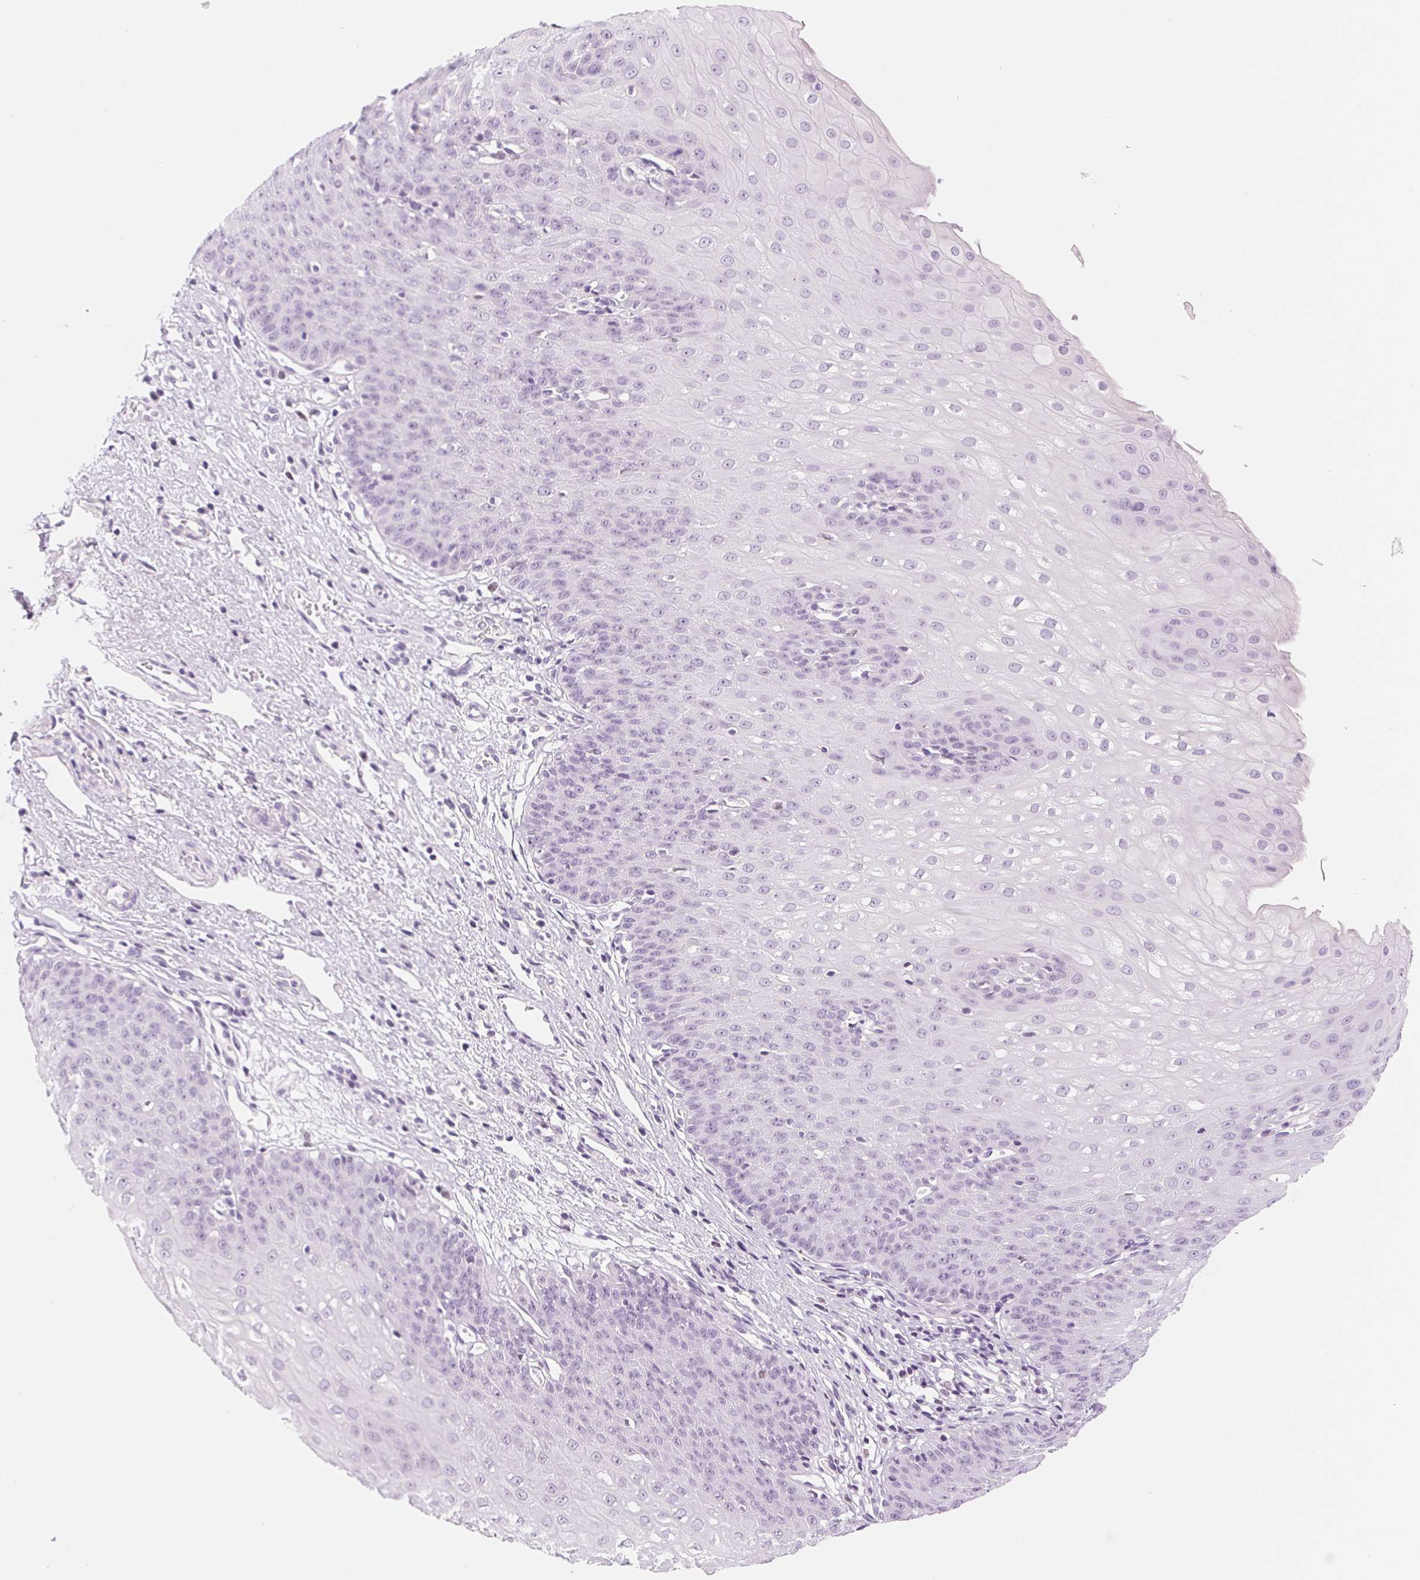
{"staining": {"intensity": "negative", "quantity": "none", "location": "none"}, "tissue": "esophagus", "cell_type": "Squamous epithelial cells", "image_type": "normal", "snomed": [{"axis": "morphology", "description": "Normal tissue, NOS"}, {"axis": "topography", "description": "Esophagus"}], "caption": "A high-resolution image shows immunohistochemistry (IHC) staining of normal esophagus, which shows no significant positivity in squamous epithelial cells. Nuclei are stained in blue.", "gene": "ASGR2", "patient": {"sex": "male", "age": 71}}